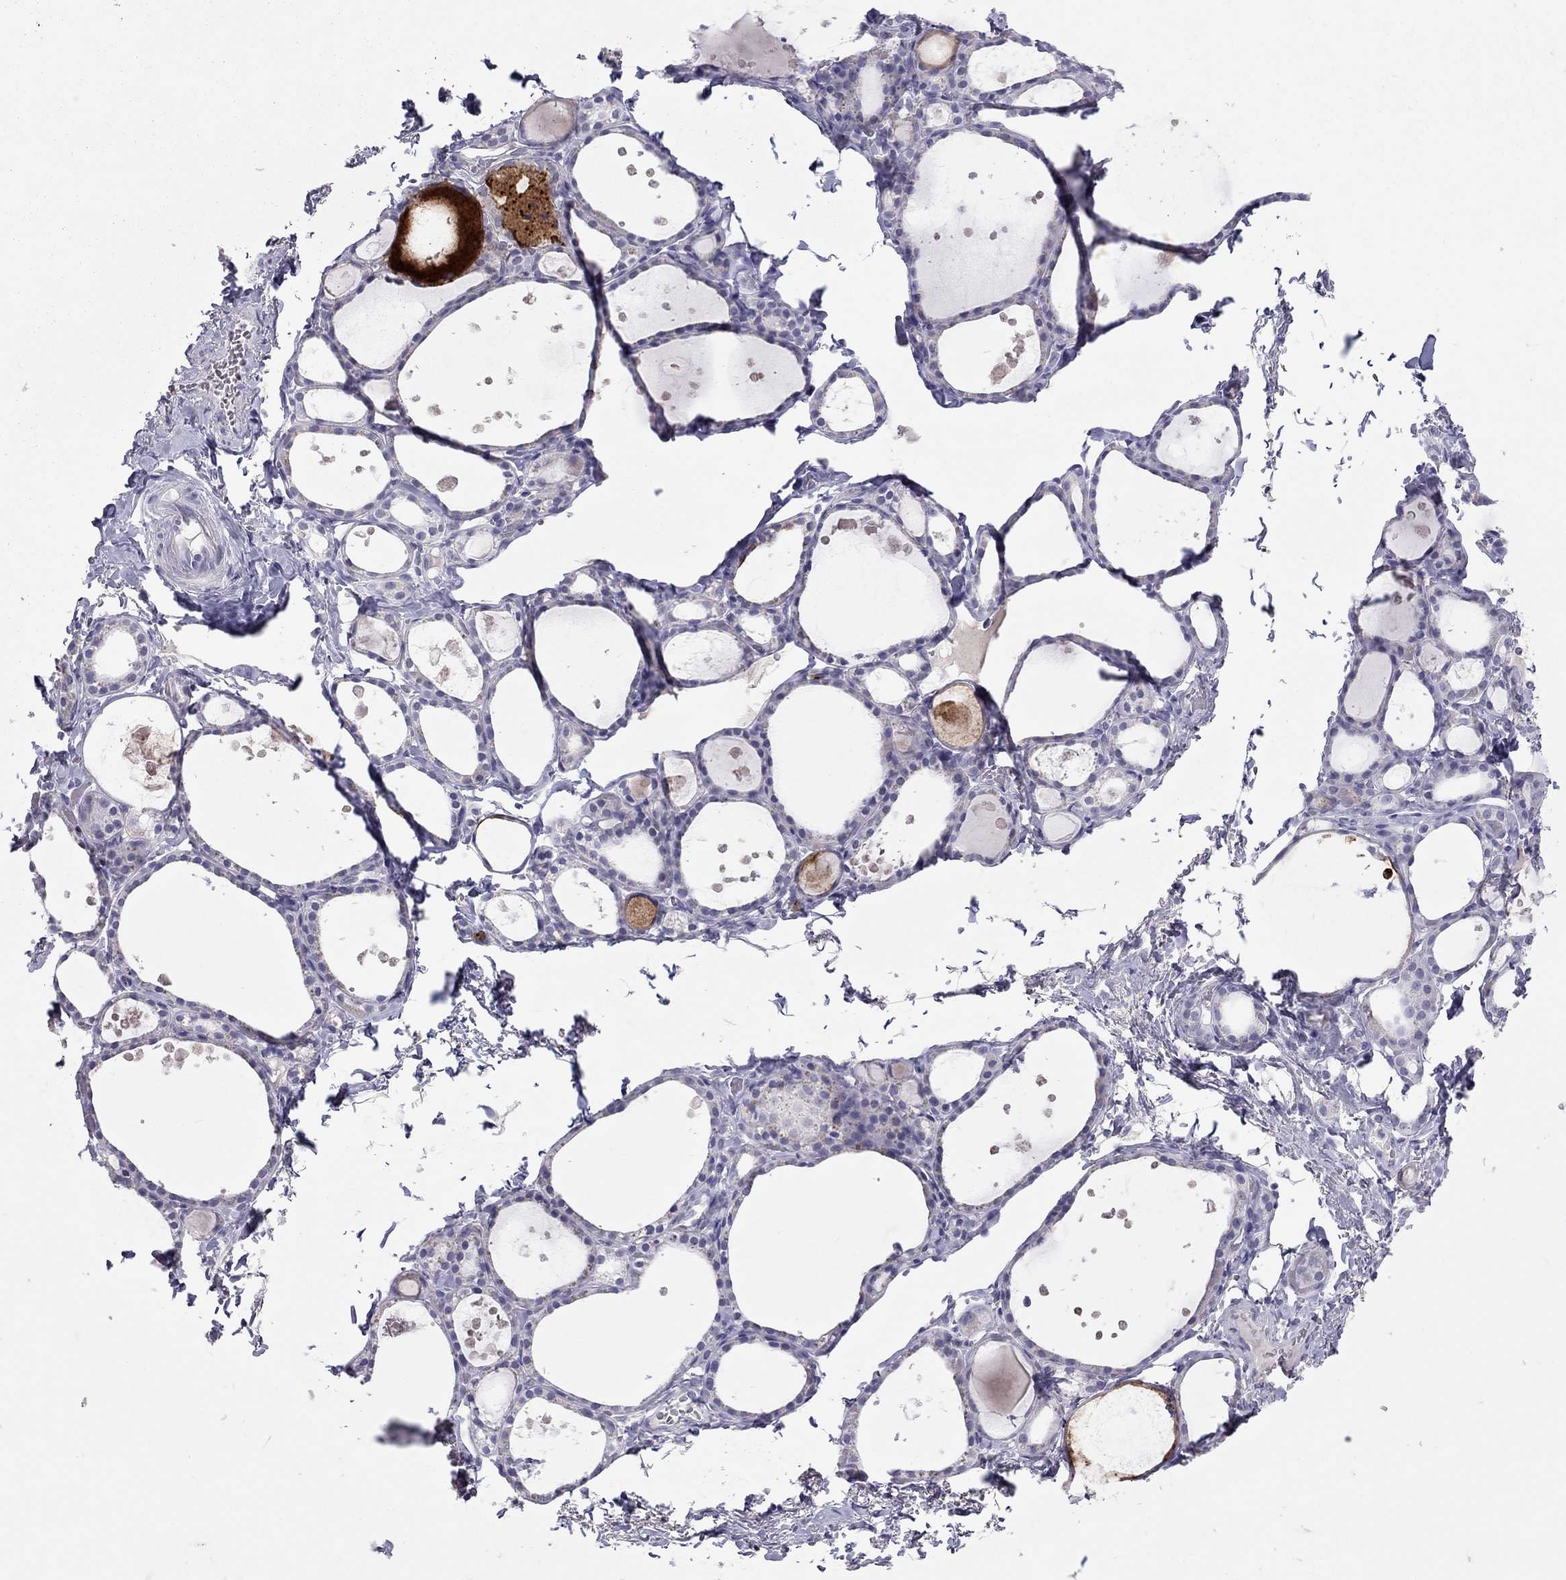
{"staining": {"intensity": "negative", "quantity": "none", "location": "none"}, "tissue": "thyroid gland", "cell_type": "Glandular cells", "image_type": "normal", "snomed": [{"axis": "morphology", "description": "Normal tissue, NOS"}, {"axis": "topography", "description": "Thyroid gland"}], "caption": "Human thyroid gland stained for a protein using immunohistochemistry demonstrates no expression in glandular cells.", "gene": "MUC16", "patient": {"sex": "male", "age": 68}}